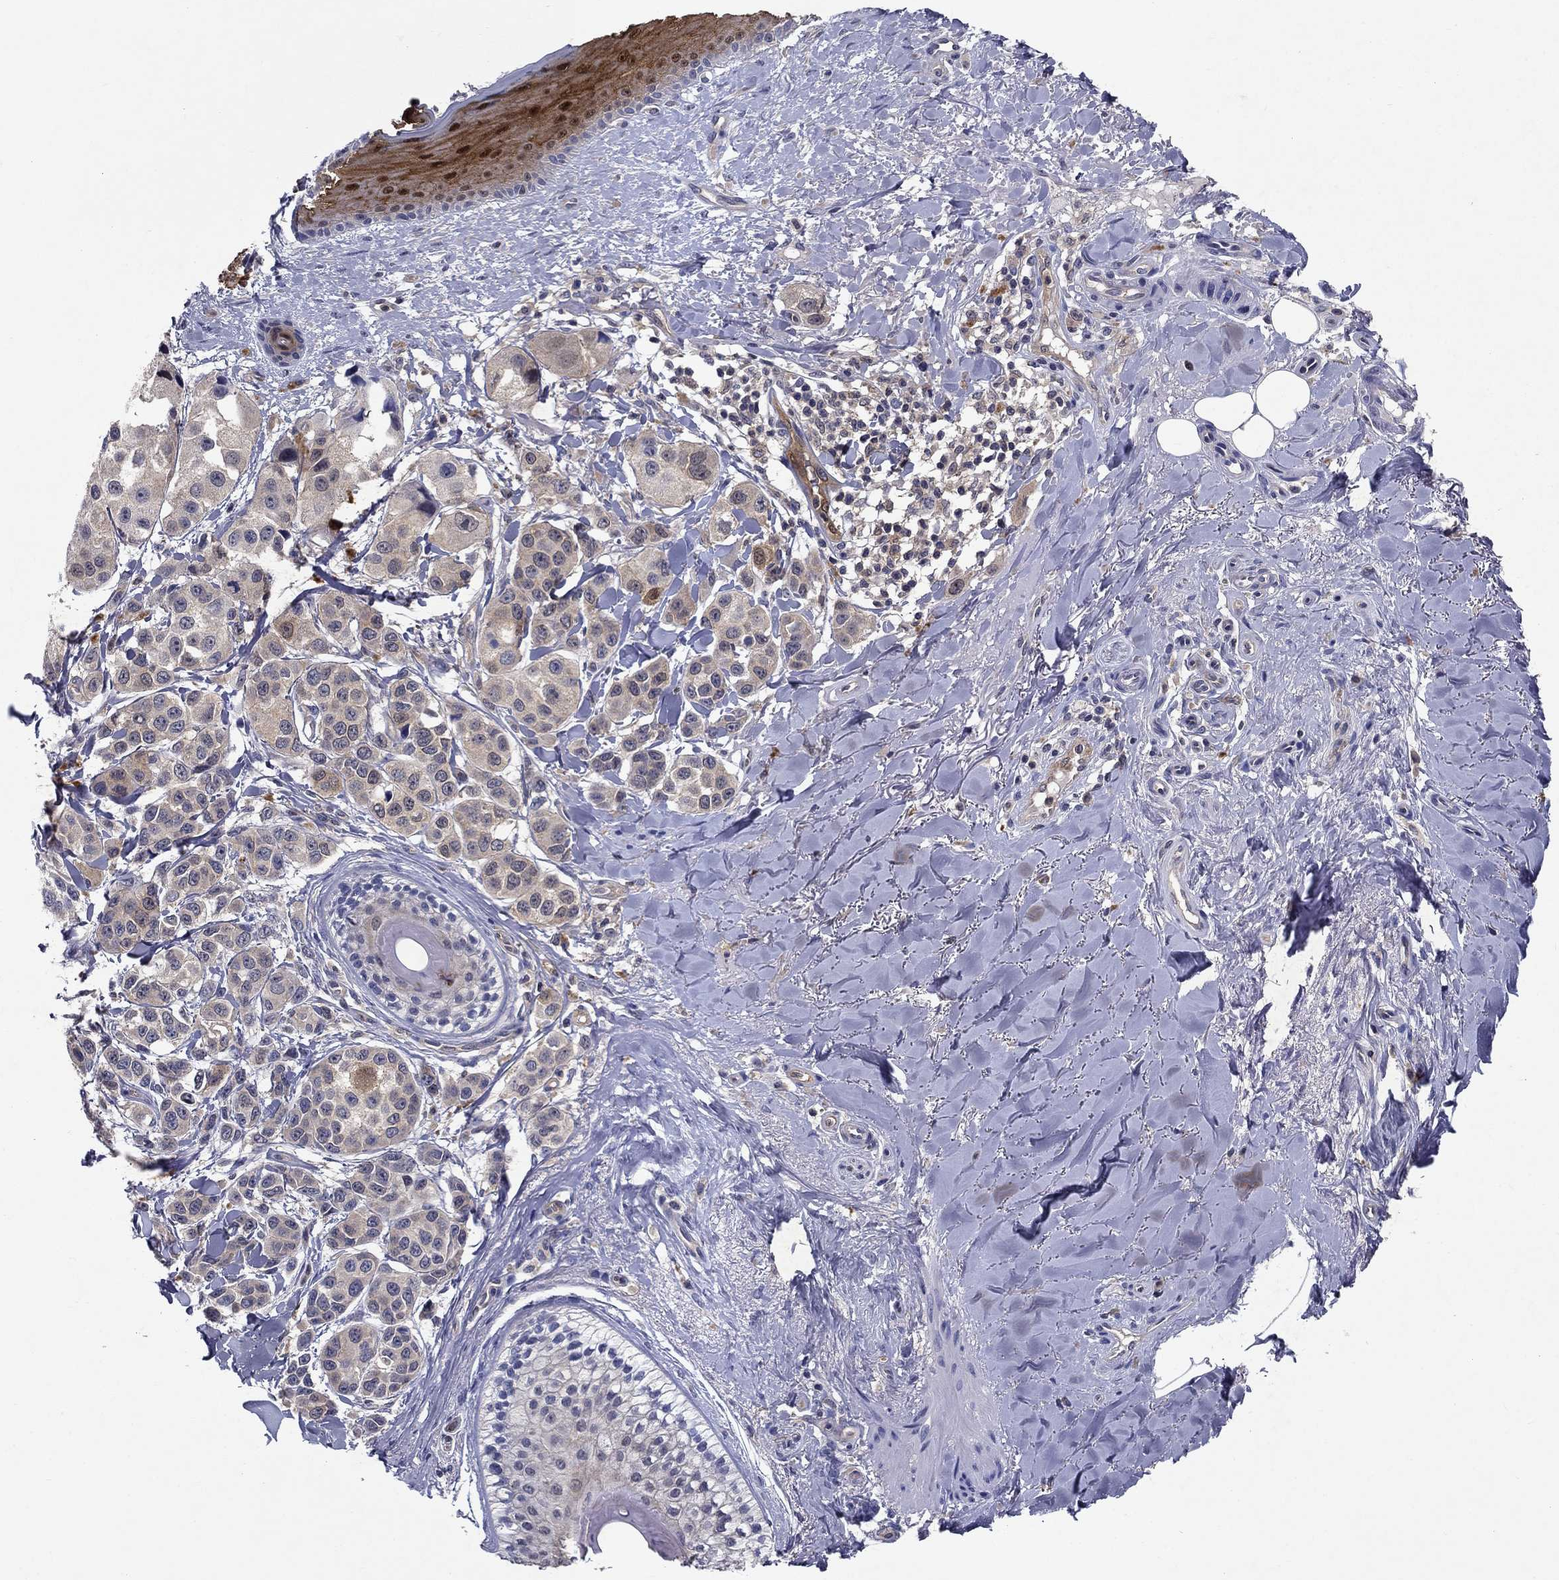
{"staining": {"intensity": "negative", "quantity": "none", "location": "none"}, "tissue": "melanoma", "cell_type": "Tumor cells", "image_type": "cancer", "snomed": [{"axis": "morphology", "description": "Malignant melanoma, NOS"}, {"axis": "topography", "description": "Skin"}], "caption": "Malignant melanoma was stained to show a protein in brown. There is no significant positivity in tumor cells.", "gene": "GLTP", "patient": {"sex": "male", "age": 57}}